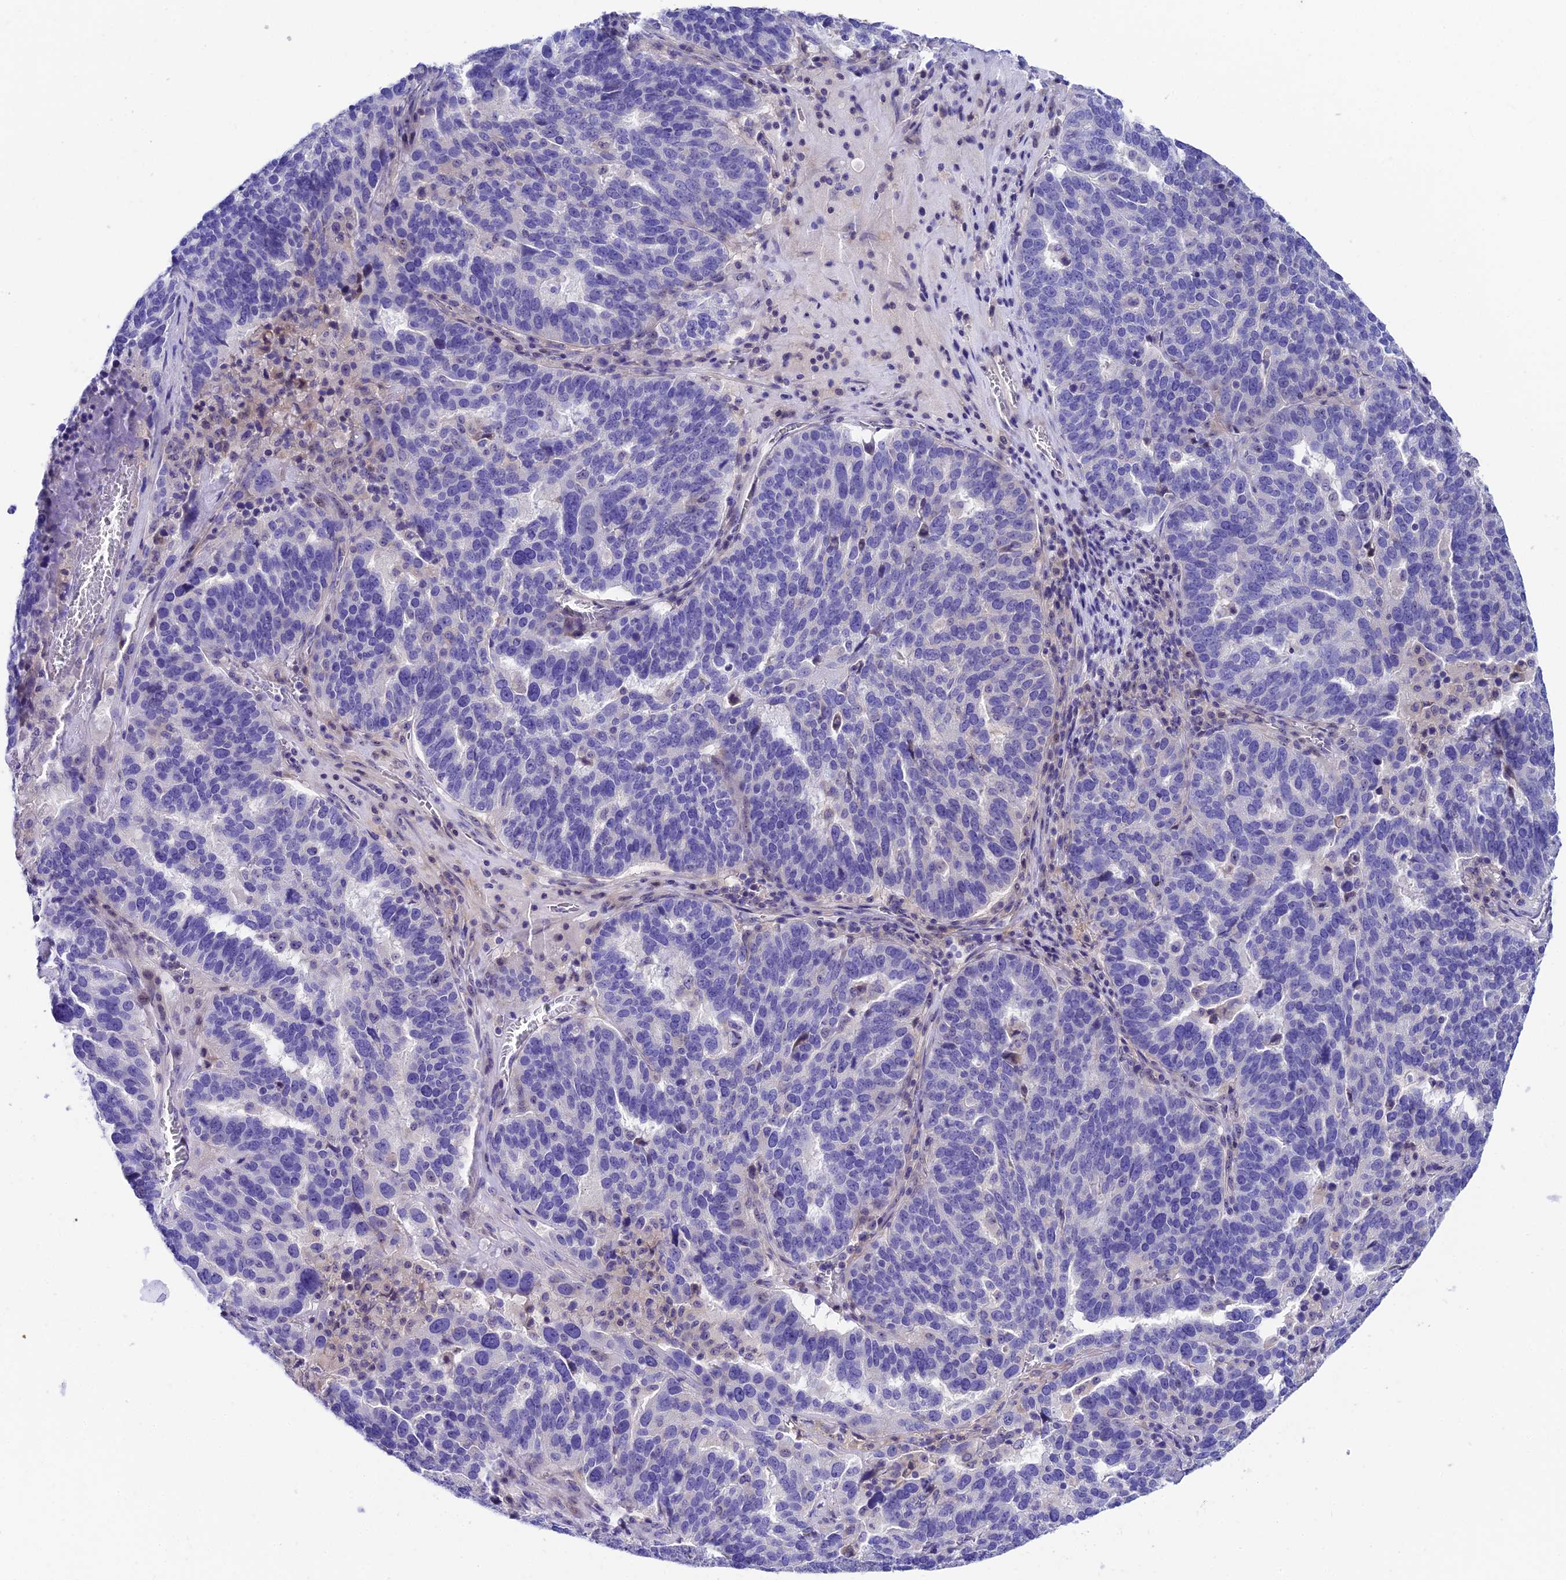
{"staining": {"intensity": "negative", "quantity": "none", "location": "none"}, "tissue": "ovarian cancer", "cell_type": "Tumor cells", "image_type": "cancer", "snomed": [{"axis": "morphology", "description": "Cystadenocarcinoma, serous, NOS"}, {"axis": "topography", "description": "Ovary"}], "caption": "This is a photomicrograph of immunohistochemistry (IHC) staining of ovarian serous cystadenocarcinoma, which shows no staining in tumor cells.", "gene": "DUSP29", "patient": {"sex": "female", "age": 59}}